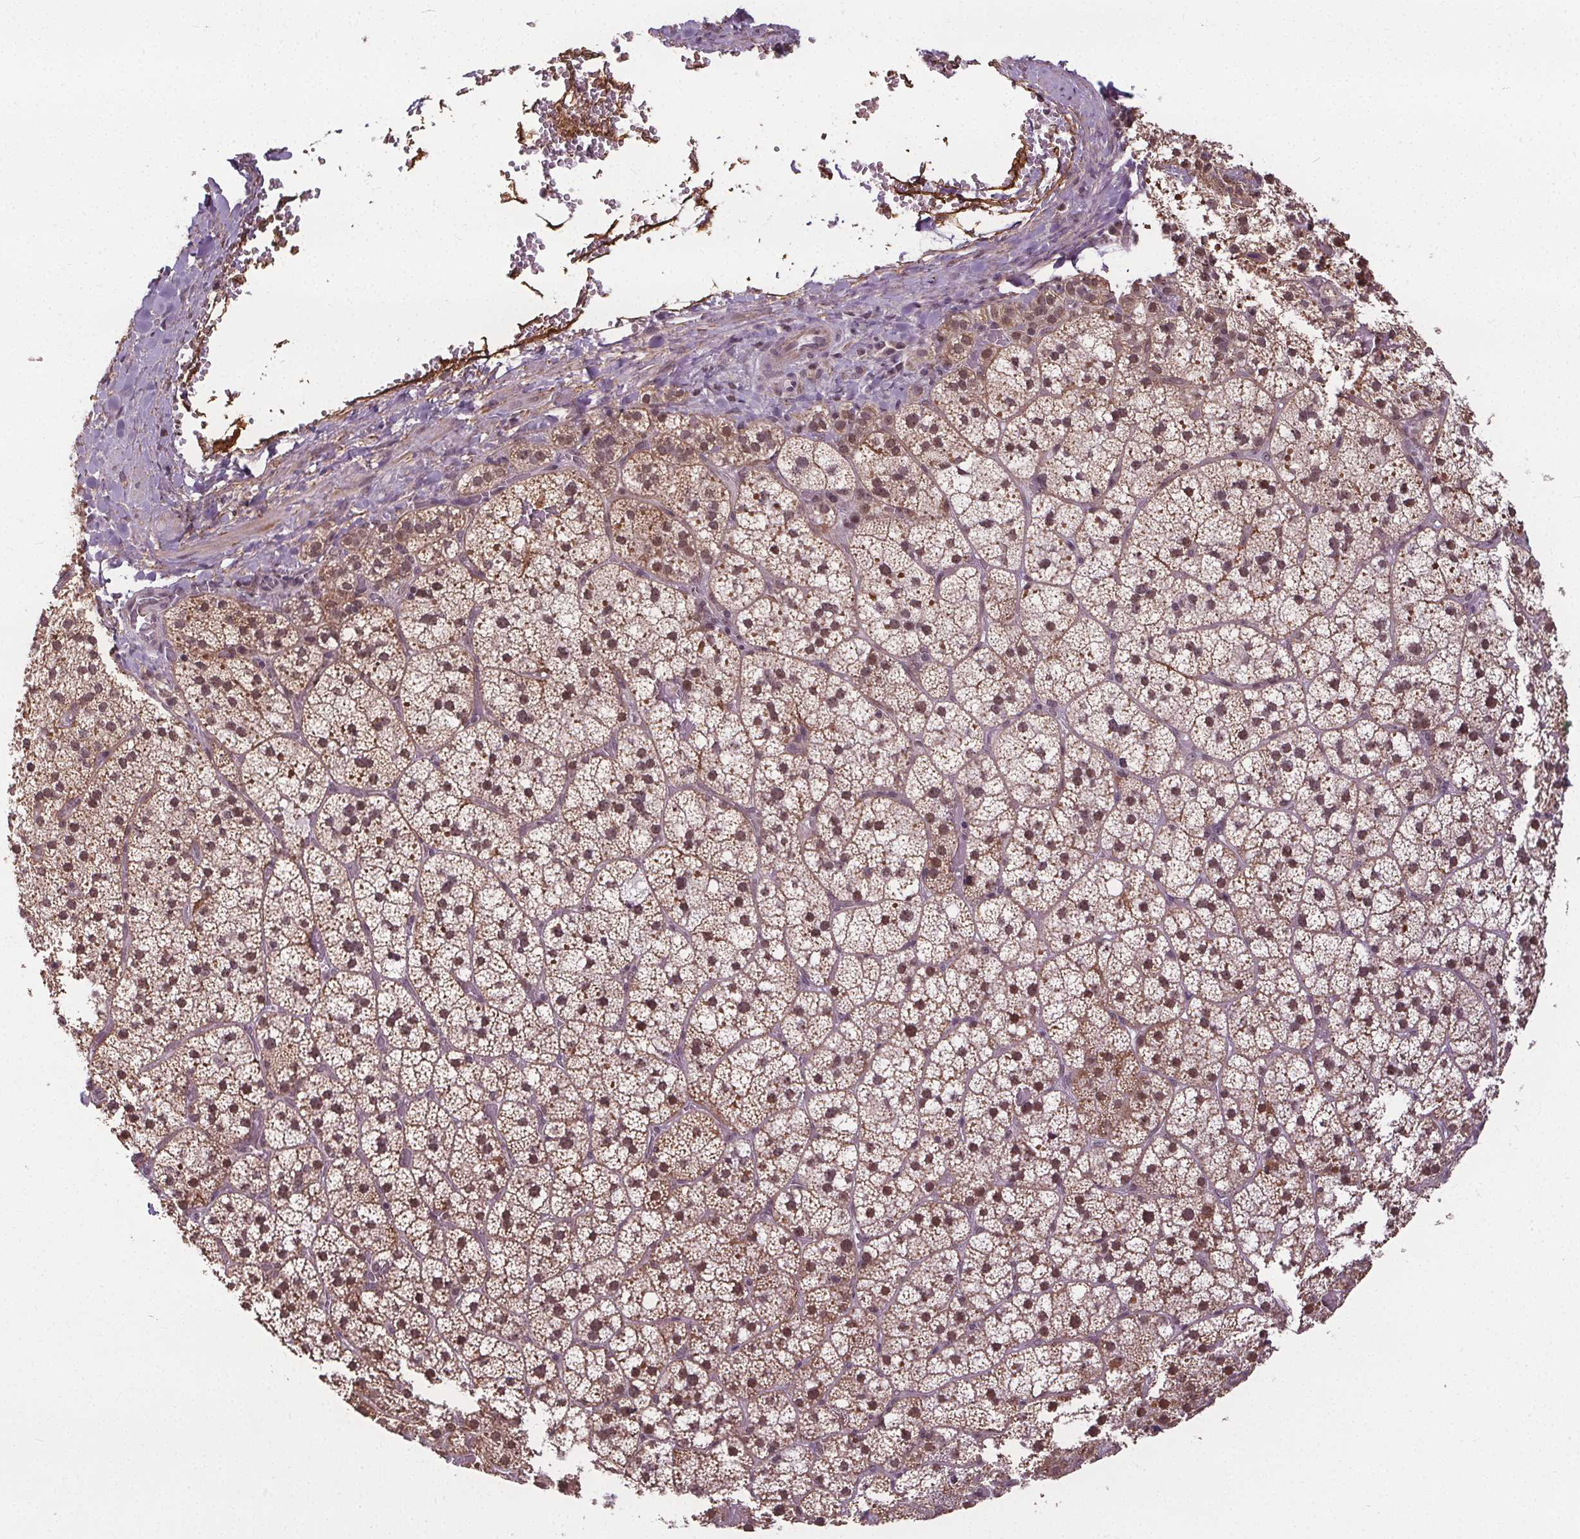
{"staining": {"intensity": "moderate", "quantity": ">75%", "location": "nuclear"}, "tissue": "adrenal gland", "cell_type": "Glandular cells", "image_type": "normal", "snomed": [{"axis": "morphology", "description": "Normal tissue, NOS"}, {"axis": "topography", "description": "Adrenal gland"}], "caption": "DAB immunohistochemical staining of normal adrenal gland shows moderate nuclear protein expression in approximately >75% of glandular cells. (DAB IHC with brightfield microscopy, high magnification).", "gene": "KIAA0232", "patient": {"sex": "male", "age": 53}}